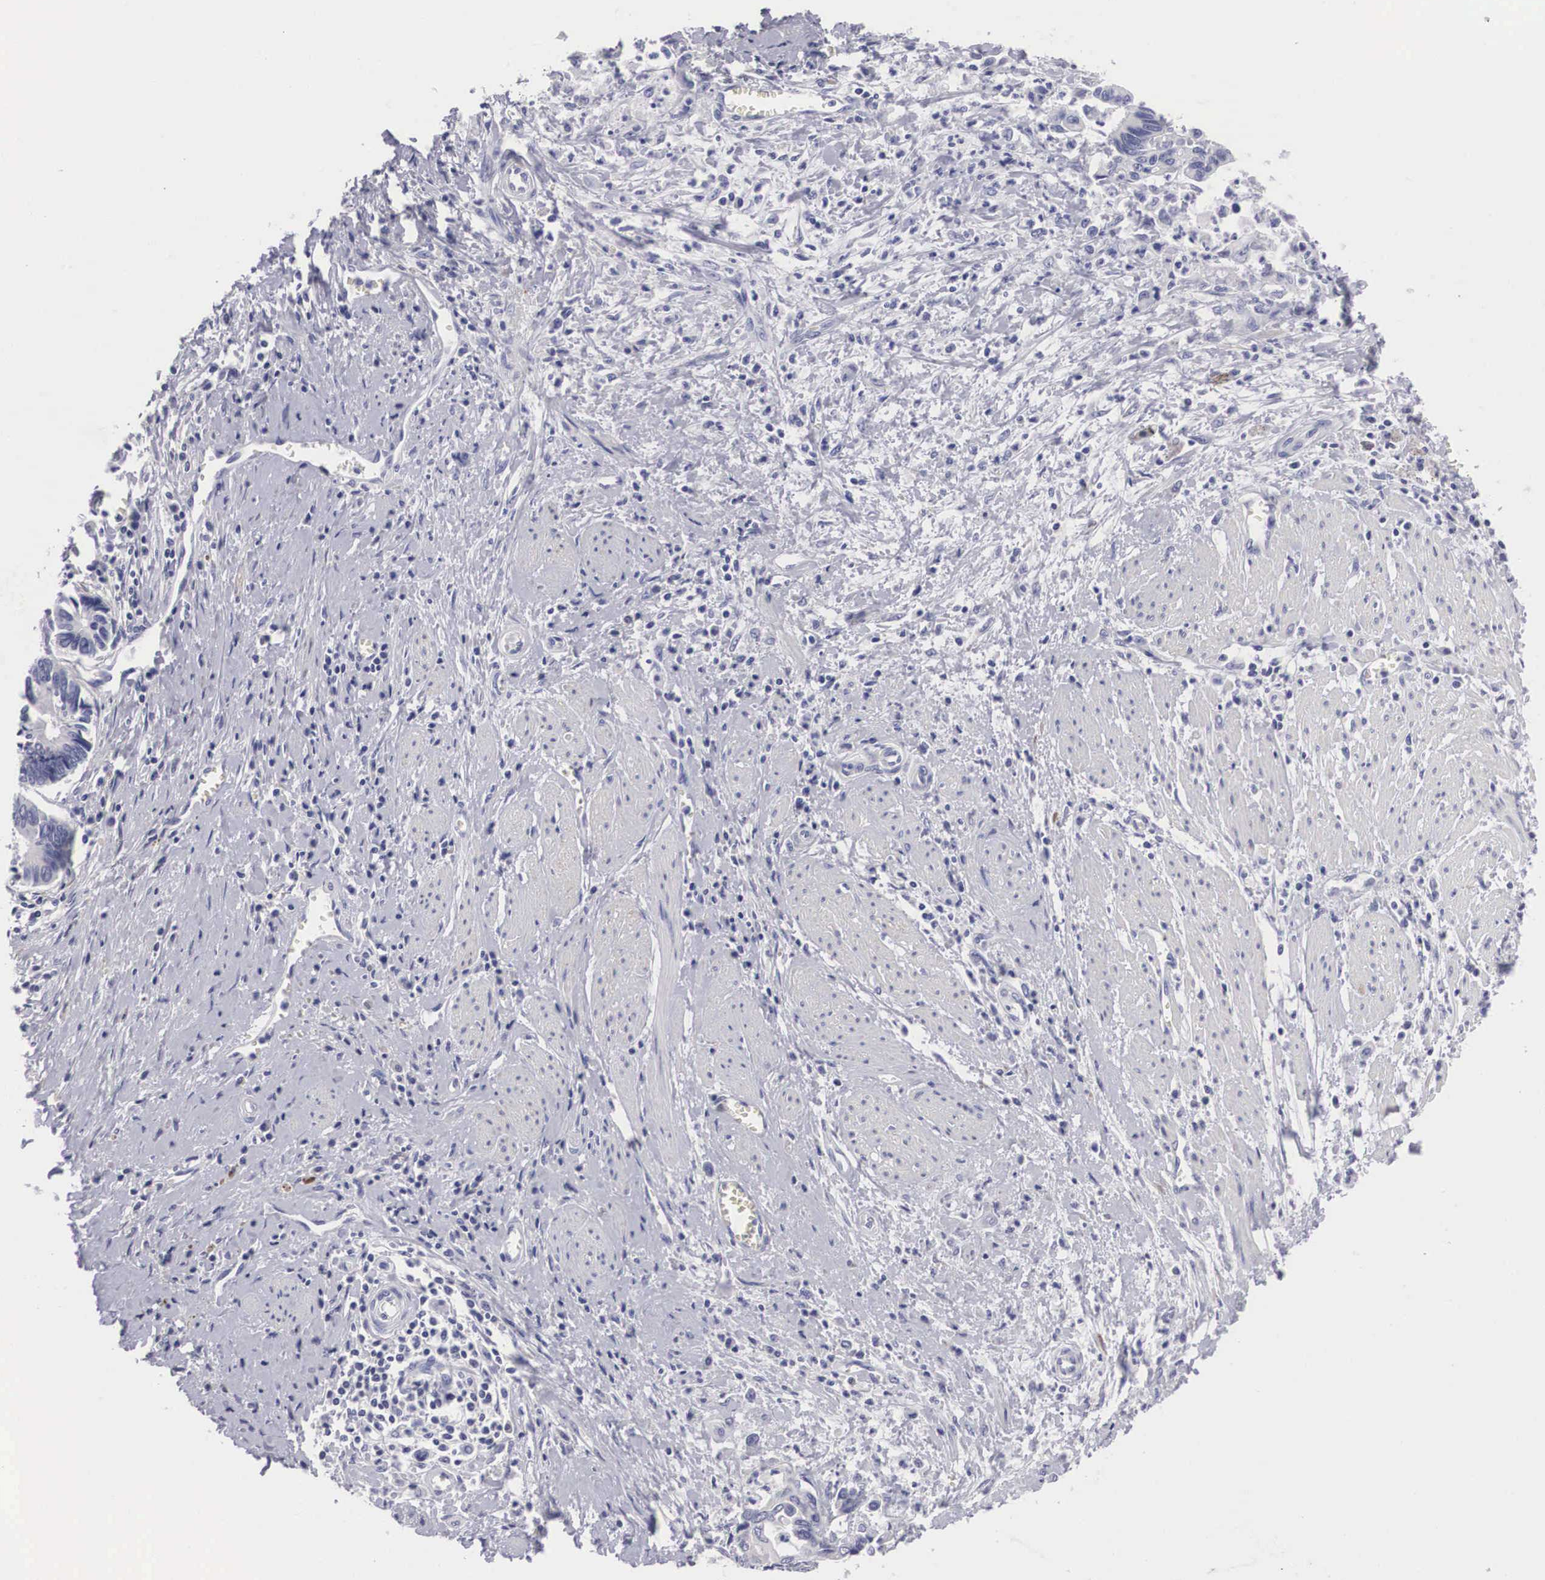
{"staining": {"intensity": "negative", "quantity": "none", "location": "none"}, "tissue": "pancreatic cancer", "cell_type": "Tumor cells", "image_type": "cancer", "snomed": [{"axis": "morphology", "description": "Adenocarcinoma, NOS"}, {"axis": "topography", "description": "Pancreas"}], "caption": "A high-resolution photomicrograph shows immunohistochemistry staining of pancreatic cancer, which demonstrates no significant positivity in tumor cells.", "gene": "ARMCX3", "patient": {"sex": "female", "age": 70}}